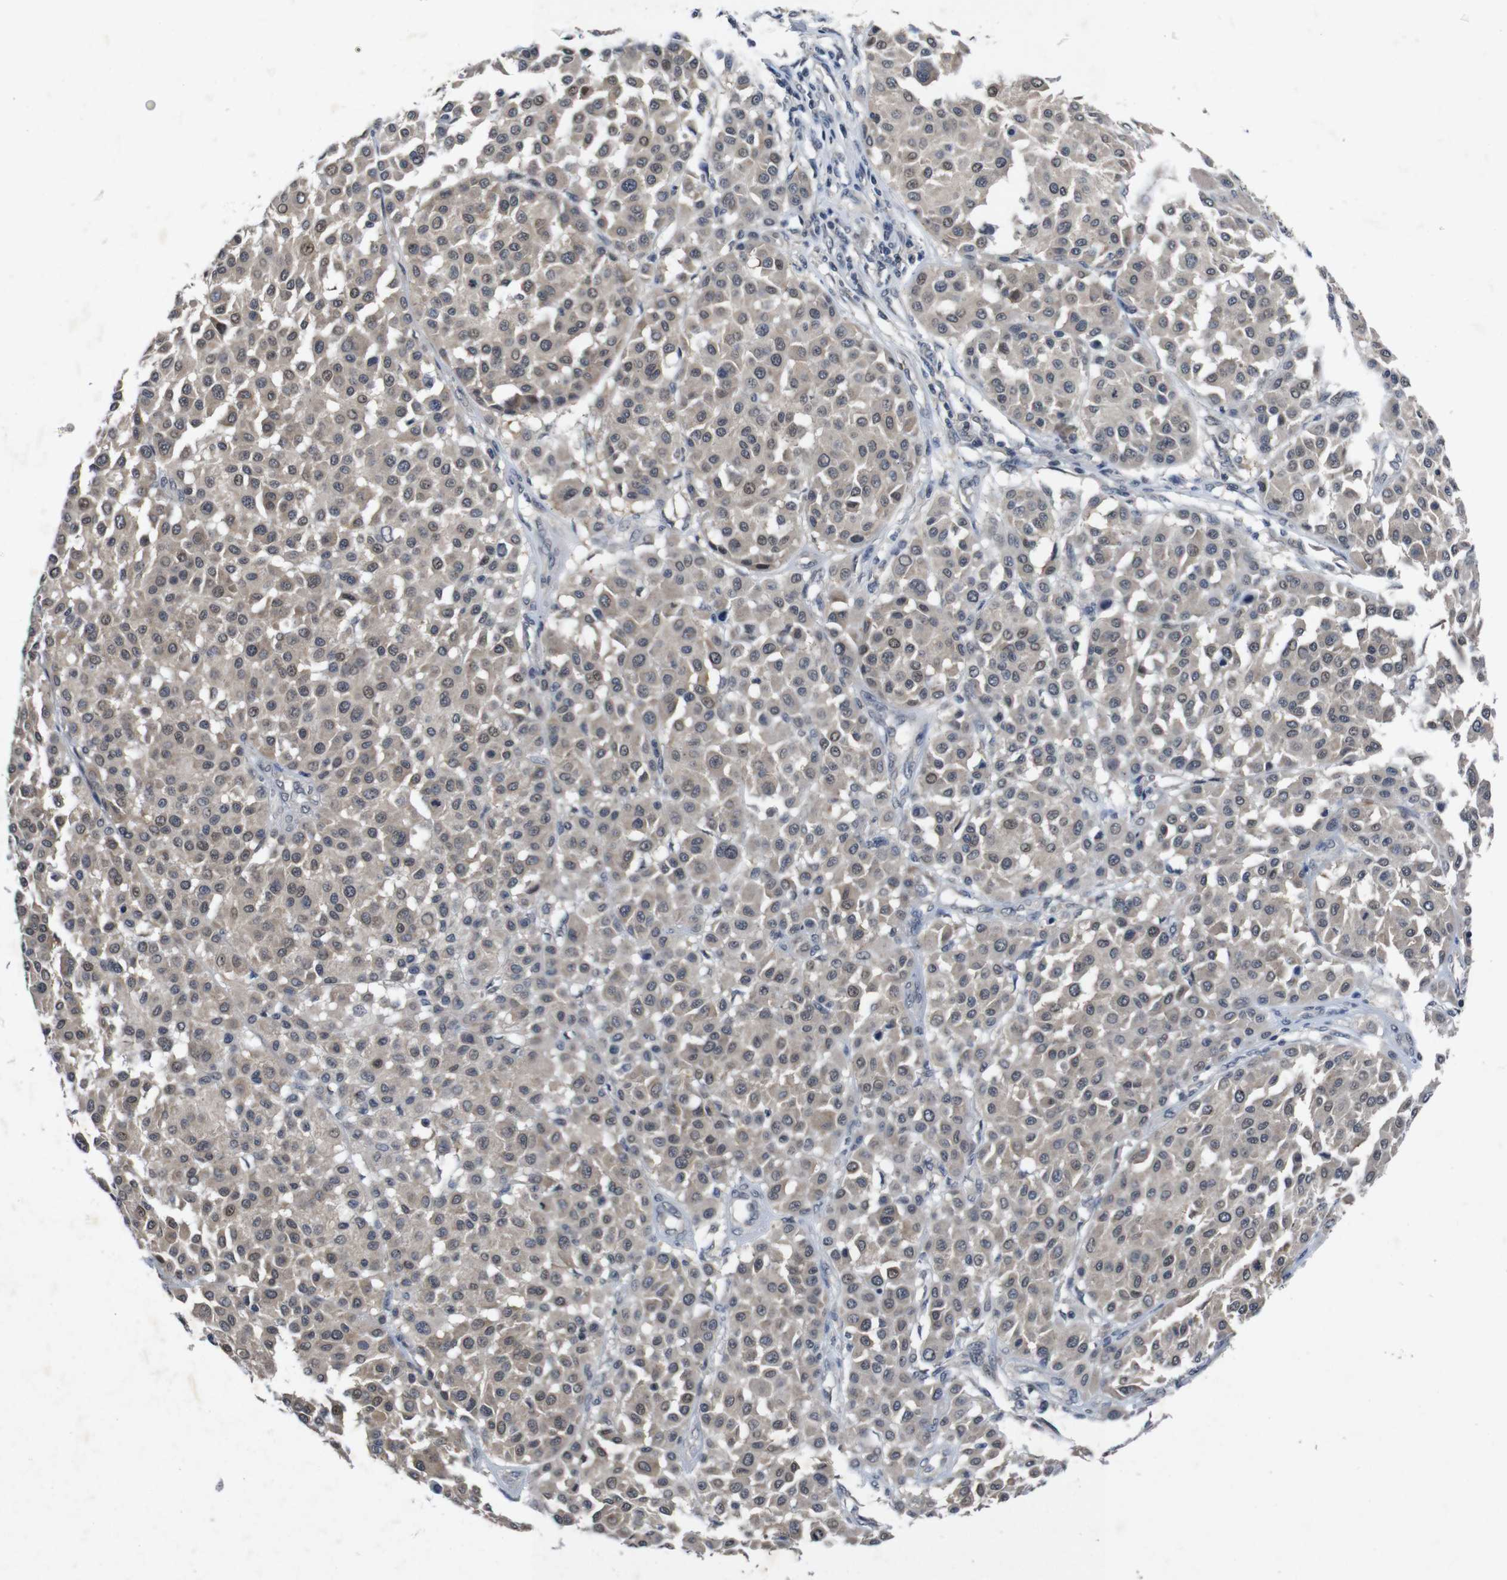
{"staining": {"intensity": "negative", "quantity": "none", "location": "none"}, "tissue": "melanoma", "cell_type": "Tumor cells", "image_type": "cancer", "snomed": [{"axis": "morphology", "description": "Malignant melanoma, Metastatic site"}, {"axis": "topography", "description": "Soft tissue"}], "caption": "Histopathology image shows no protein positivity in tumor cells of malignant melanoma (metastatic site) tissue. The staining was performed using DAB (3,3'-diaminobenzidine) to visualize the protein expression in brown, while the nuclei were stained in blue with hematoxylin (Magnification: 20x).", "gene": "AKT3", "patient": {"sex": "male", "age": 41}}